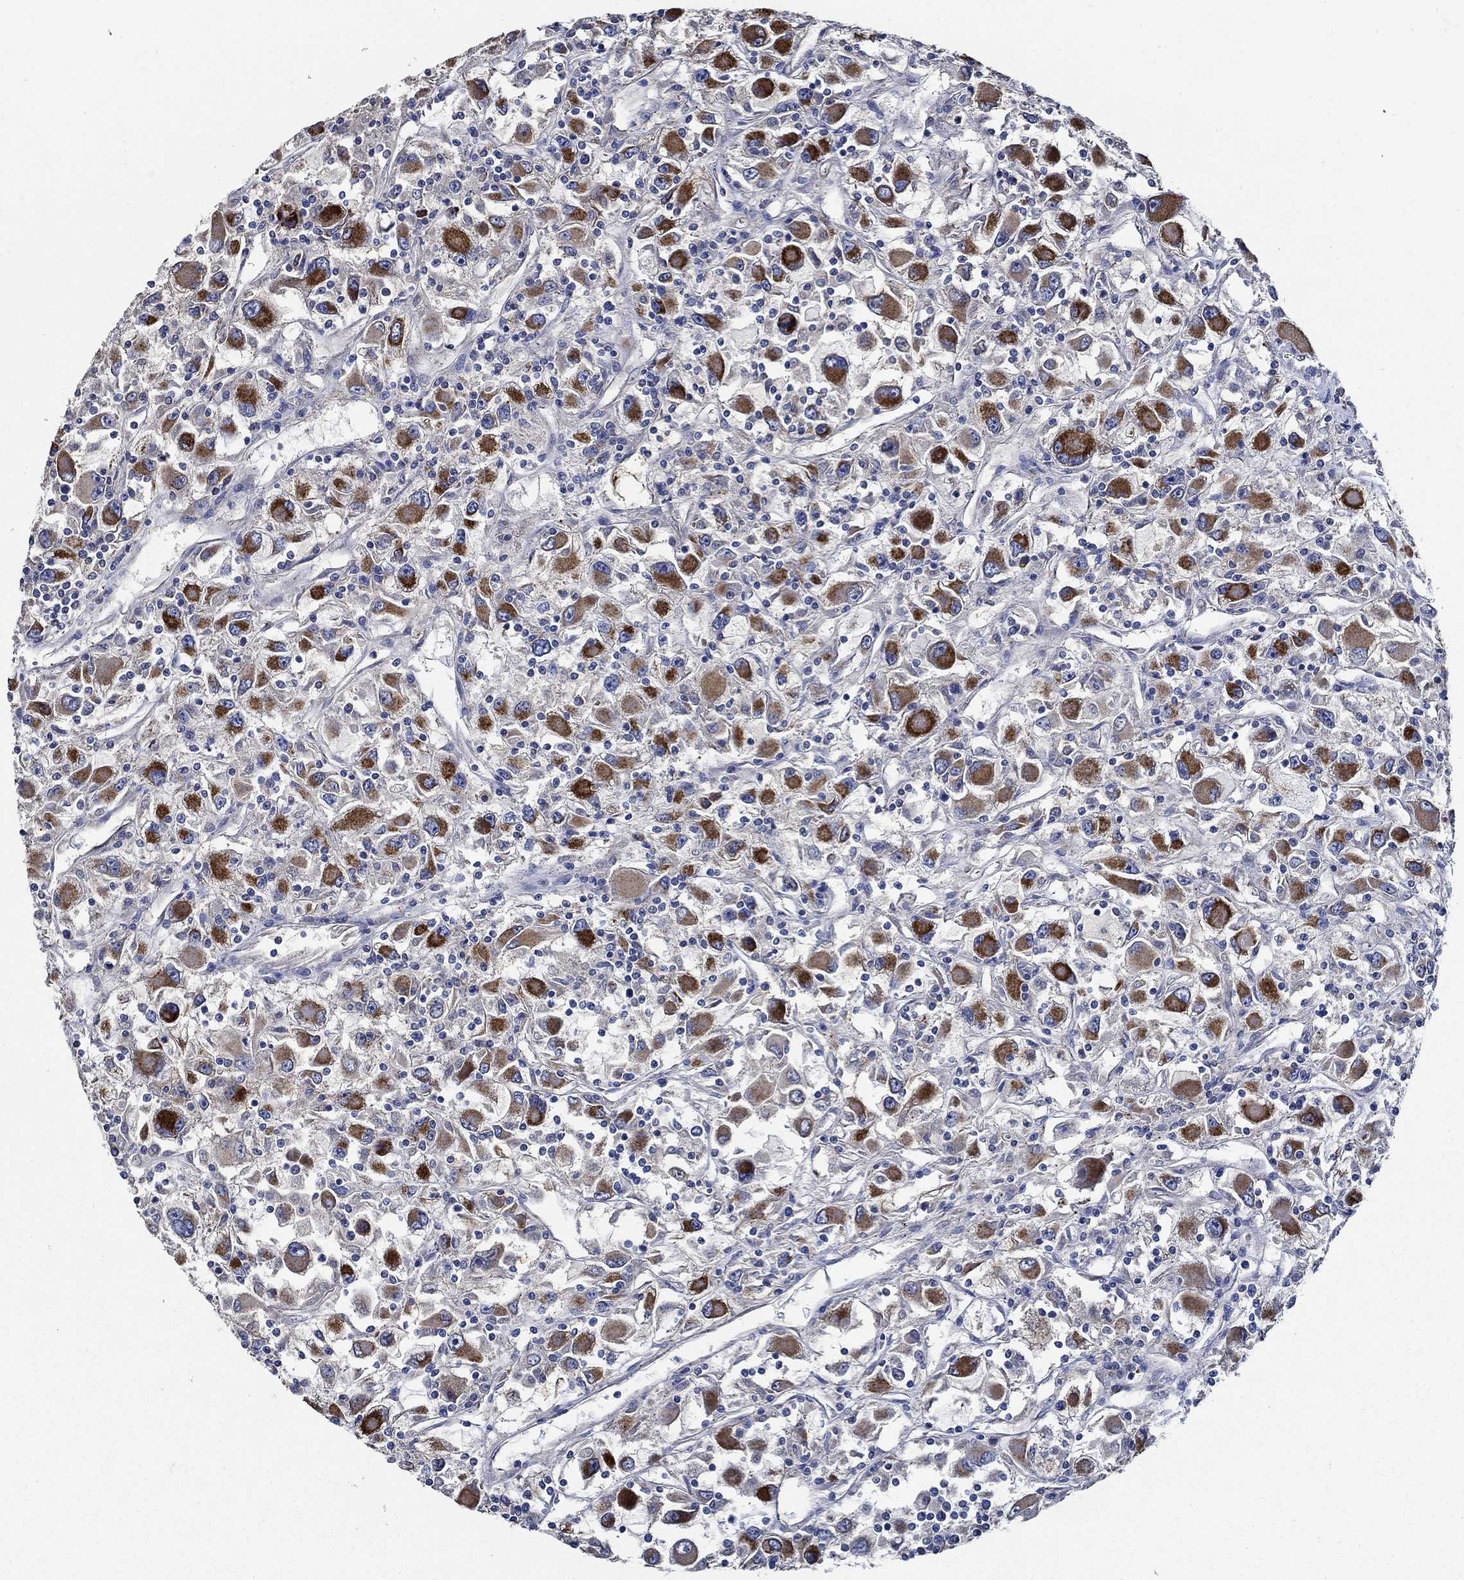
{"staining": {"intensity": "strong", "quantity": "25%-75%", "location": "cytoplasmic/membranous"}, "tissue": "renal cancer", "cell_type": "Tumor cells", "image_type": "cancer", "snomed": [{"axis": "morphology", "description": "Adenocarcinoma, NOS"}, {"axis": "topography", "description": "Kidney"}], "caption": "The immunohistochemical stain shows strong cytoplasmic/membranous staining in tumor cells of adenocarcinoma (renal) tissue.", "gene": "WDR53", "patient": {"sex": "female", "age": 67}}